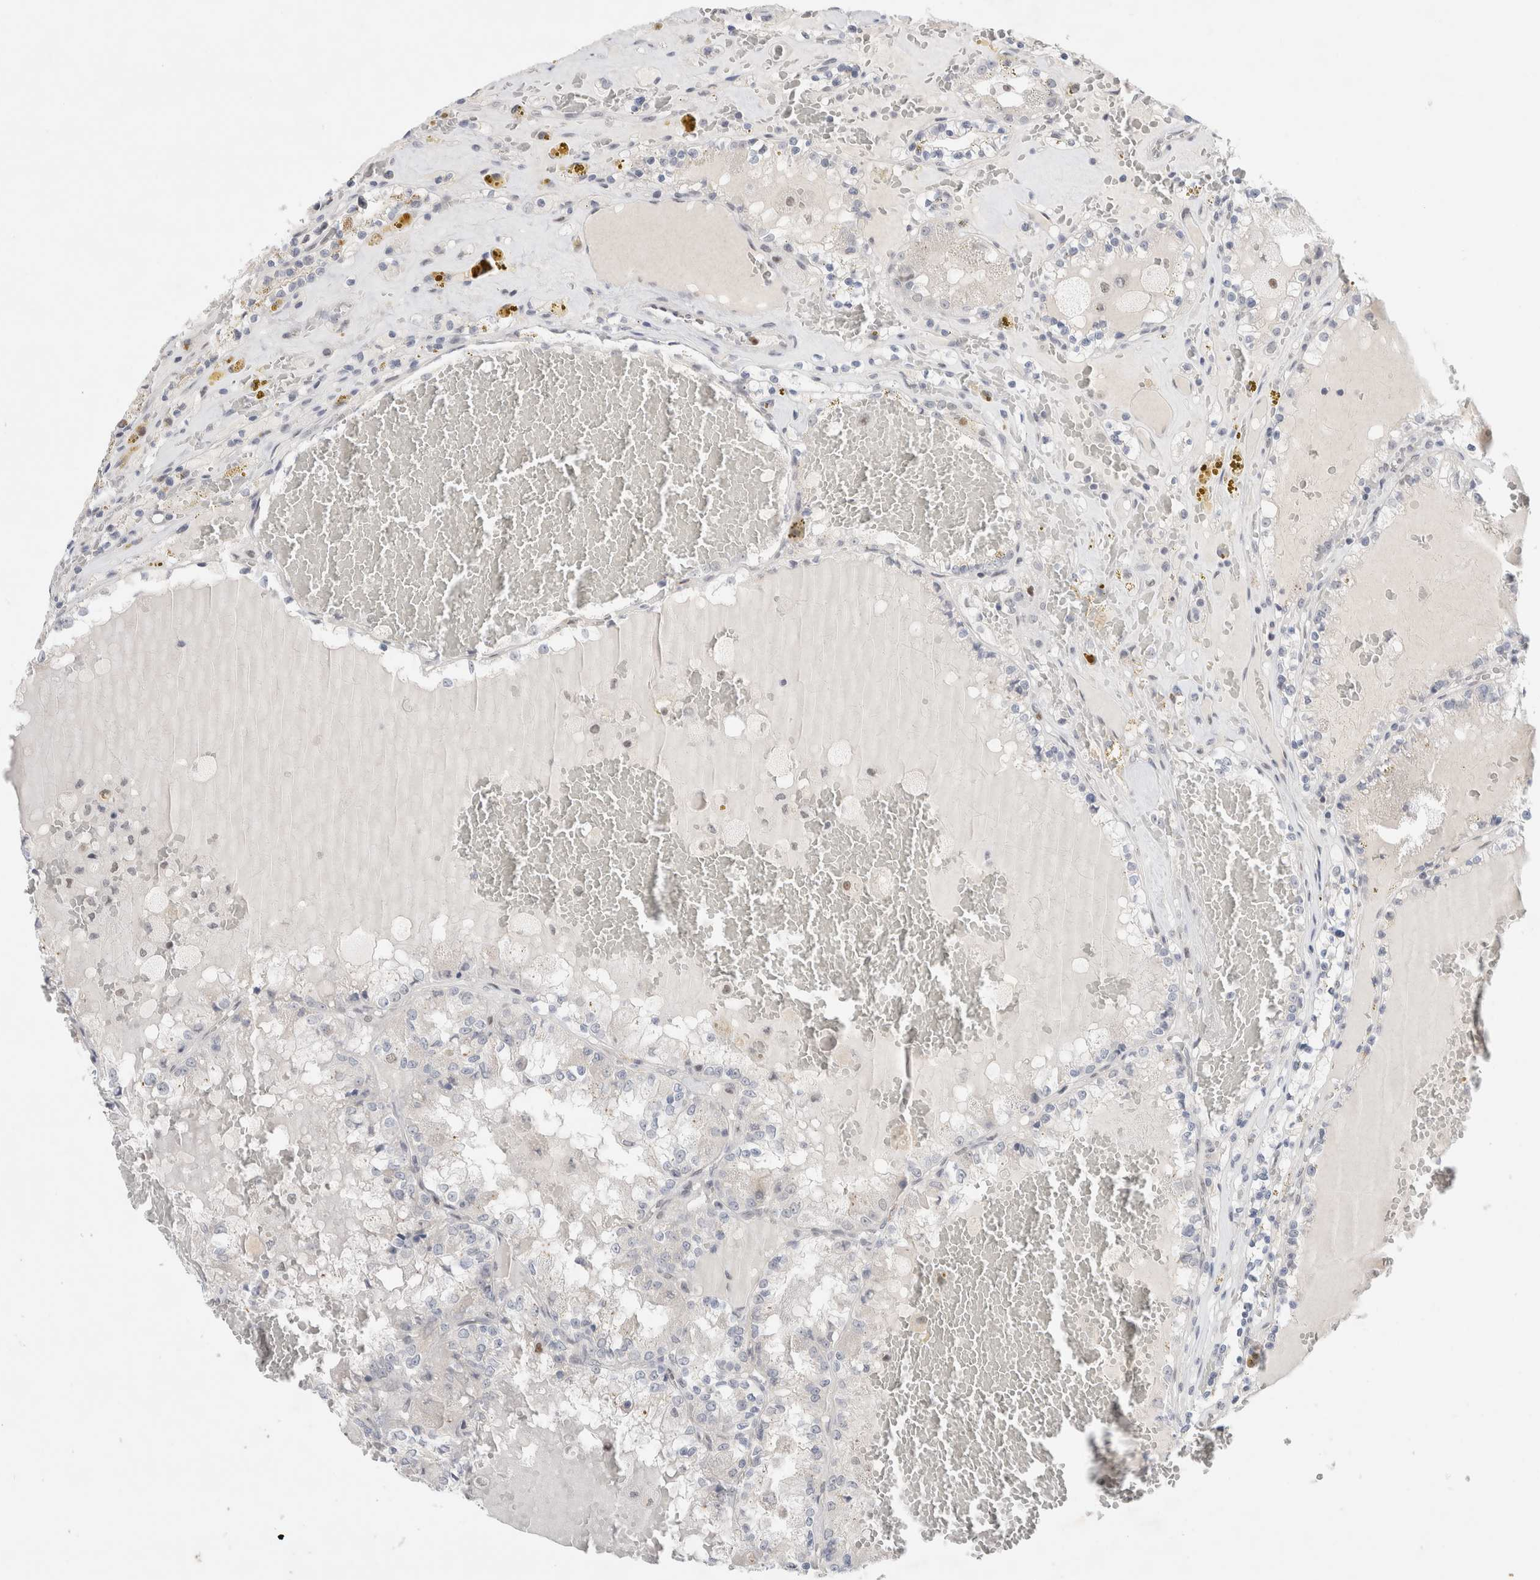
{"staining": {"intensity": "negative", "quantity": "none", "location": "none"}, "tissue": "renal cancer", "cell_type": "Tumor cells", "image_type": "cancer", "snomed": [{"axis": "morphology", "description": "Adenocarcinoma, NOS"}, {"axis": "topography", "description": "Kidney"}], "caption": "IHC of renal cancer (adenocarcinoma) exhibits no staining in tumor cells.", "gene": "KNL1", "patient": {"sex": "female", "age": 56}}